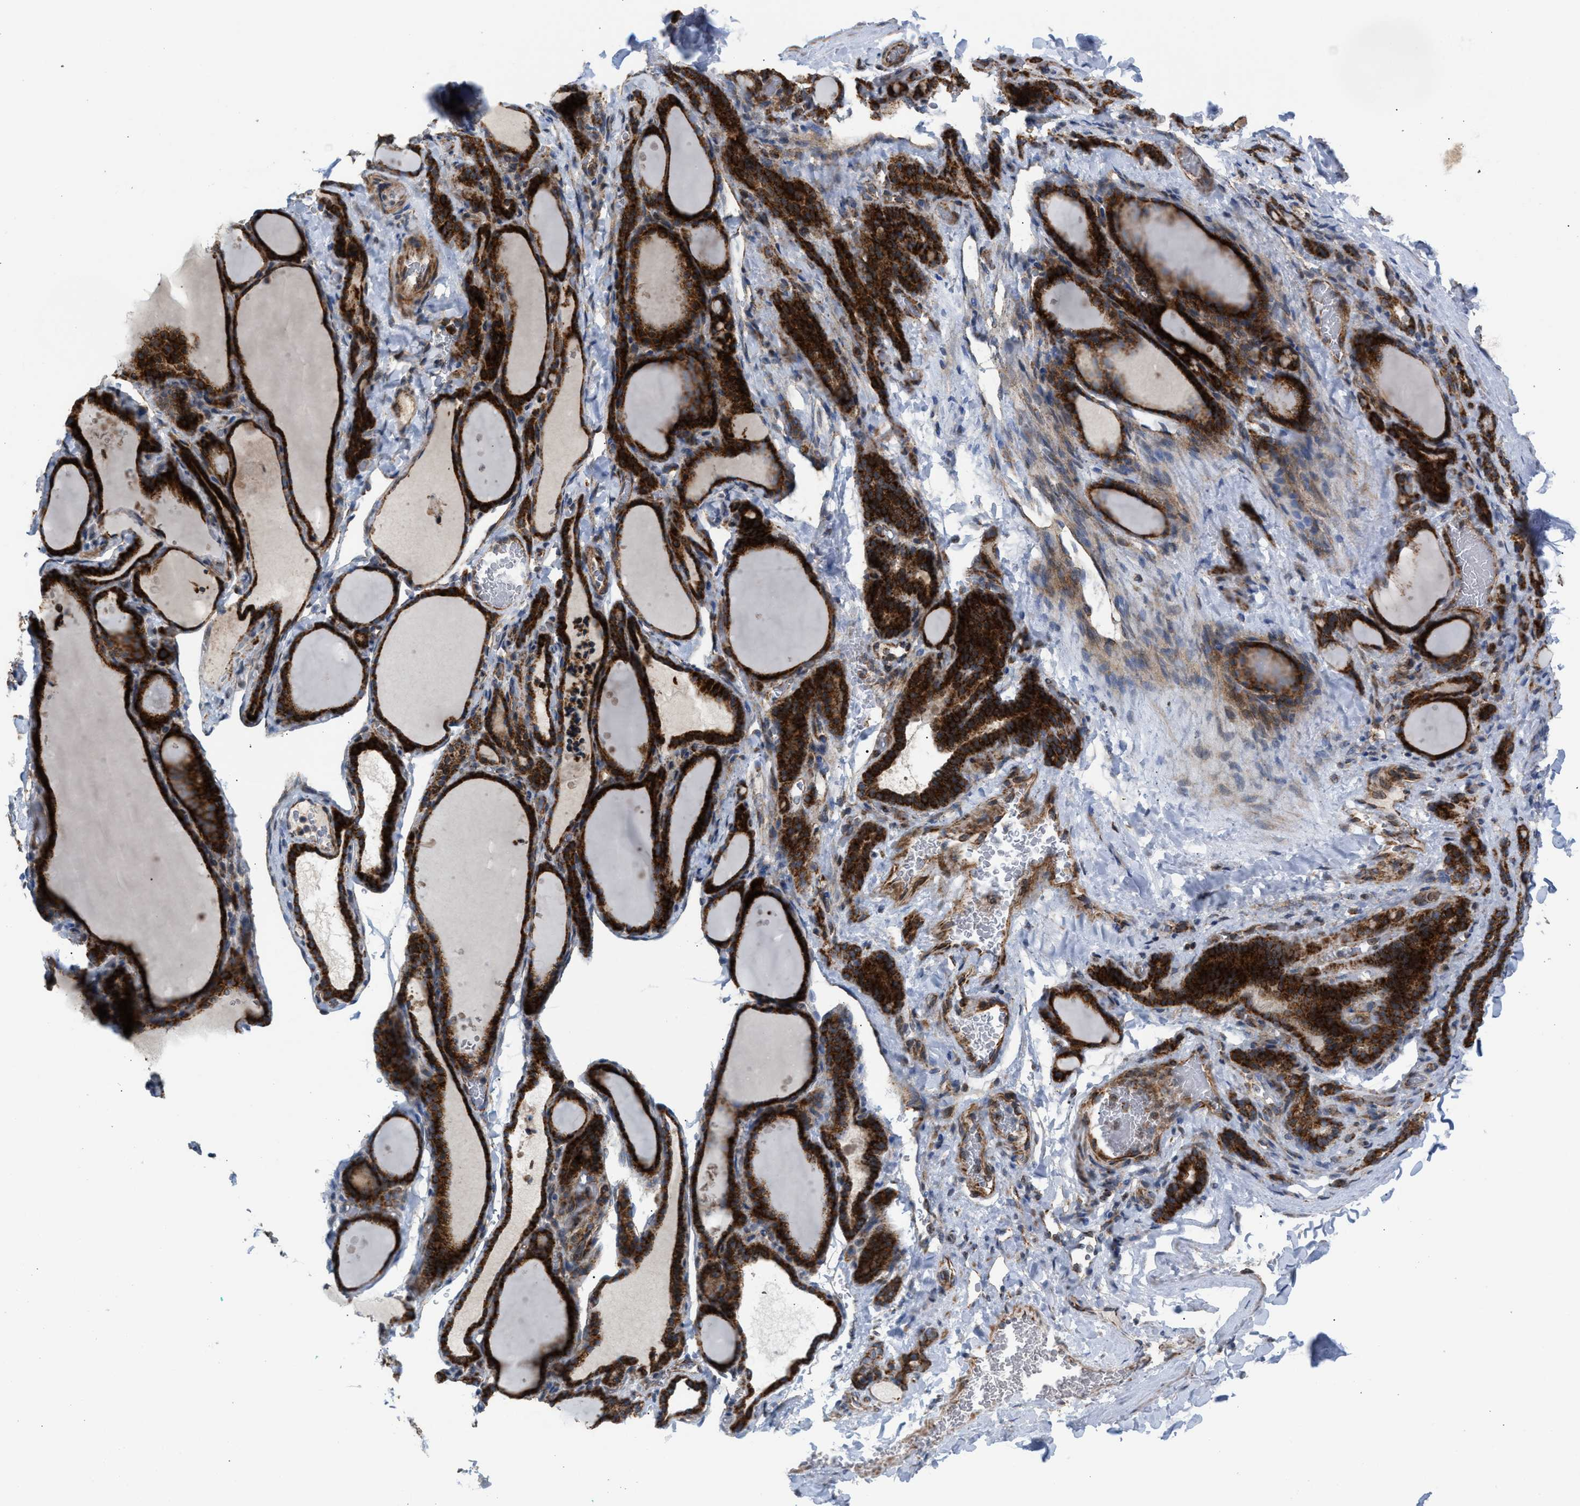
{"staining": {"intensity": "strong", "quantity": ">75%", "location": "cytoplasmic/membranous"}, "tissue": "thyroid gland", "cell_type": "Glandular cells", "image_type": "normal", "snomed": [{"axis": "morphology", "description": "Normal tissue, NOS"}, {"axis": "topography", "description": "Thyroid gland"}], "caption": "Protein staining demonstrates strong cytoplasmic/membranous expression in approximately >75% of glandular cells in unremarkable thyroid gland.", "gene": "TACO1", "patient": {"sex": "female", "age": 28}}